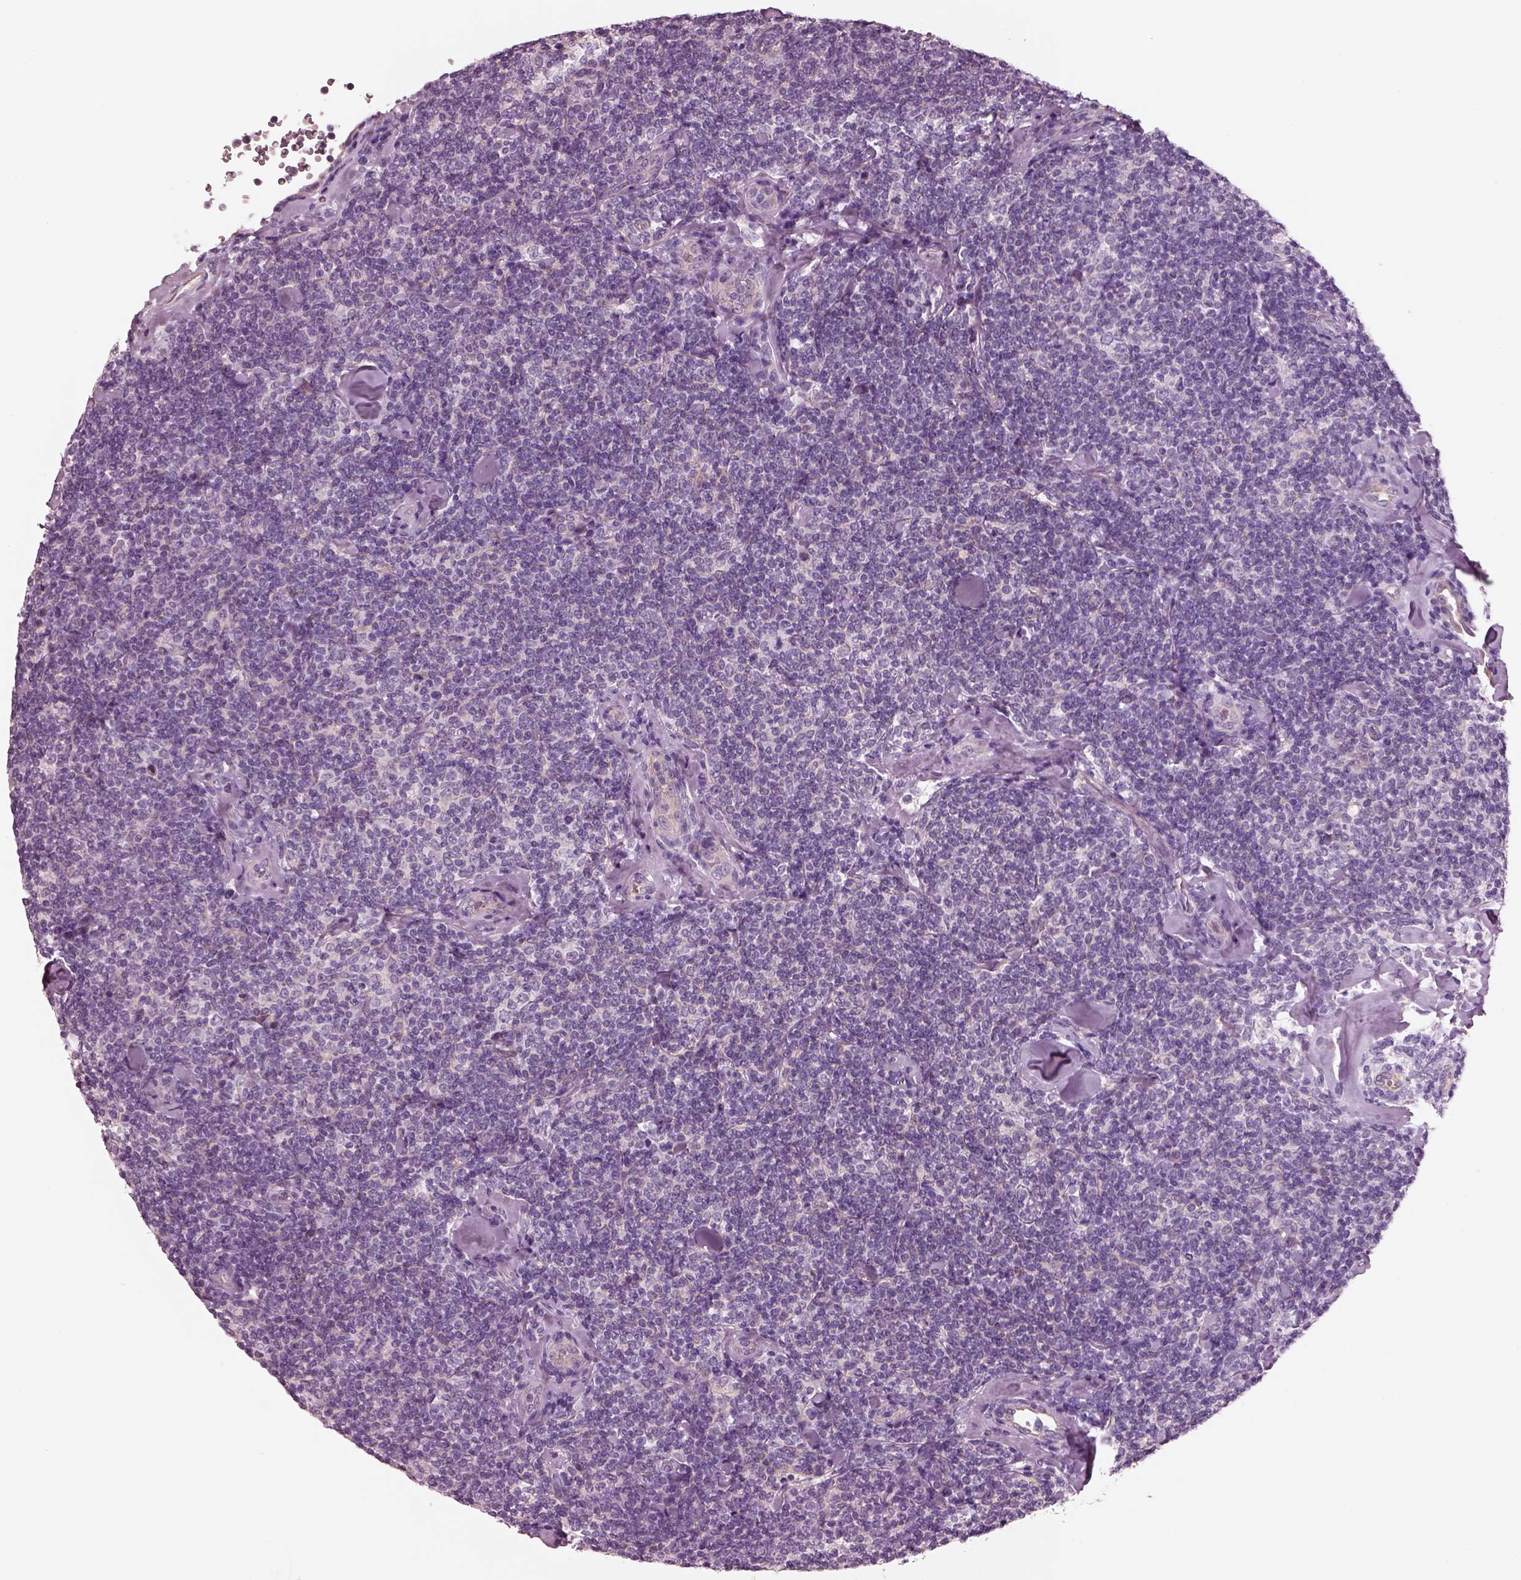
{"staining": {"intensity": "negative", "quantity": "none", "location": "none"}, "tissue": "lymphoma", "cell_type": "Tumor cells", "image_type": "cancer", "snomed": [{"axis": "morphology", "description": "Malignant lymphoma, non-Hodgkin's type, Low grade"}, {"axis": "topography", "description": "Lymph node"}], "caption": "There is no significant positivity in tumor cells of malignant lymphoma, non-Hodgkin's type (low-grade).", "gene": "IGLL1", "patient": {"sex": "female", "age": 56}}